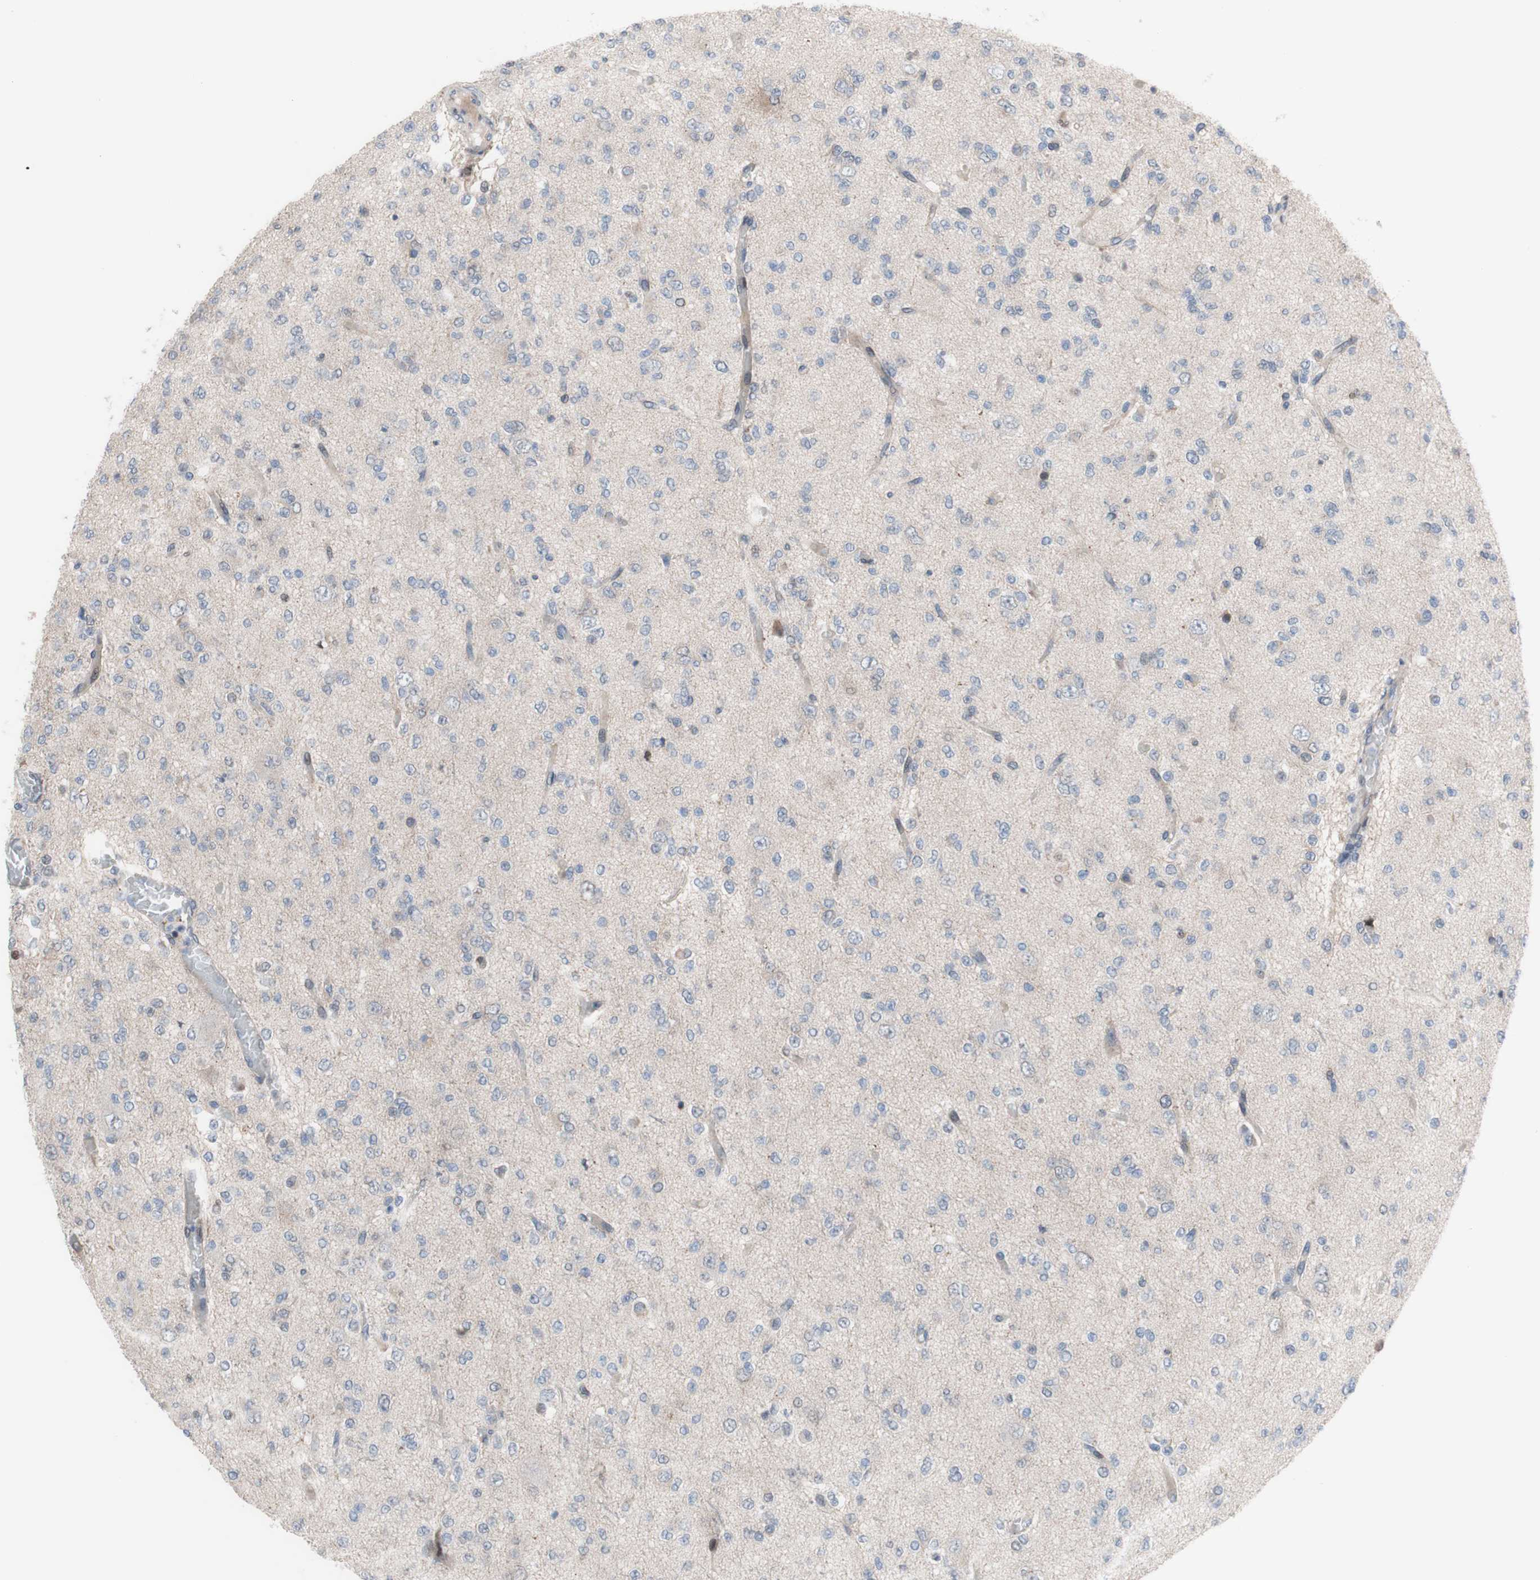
{"staining": {"intensity": "weak", "quantity": "<25%", "location": "cytoplasmic/membranous"}, "tissue": "glioma", "cell_type": "Tumor cells", "image_type": "cancer", "snomed": [{"axis": "morphology", "description": "Glioma, malignant, Low grade"}, {"axis": "topography", "description": "Brain"}], "caption": "A high-resolution image shows immunohistochemistry (IHC) staining of glioma, which reveals no significant expression in tumor cells.", "gene": "PHTF2", "patient": {"sex": "male", "age": 38}}